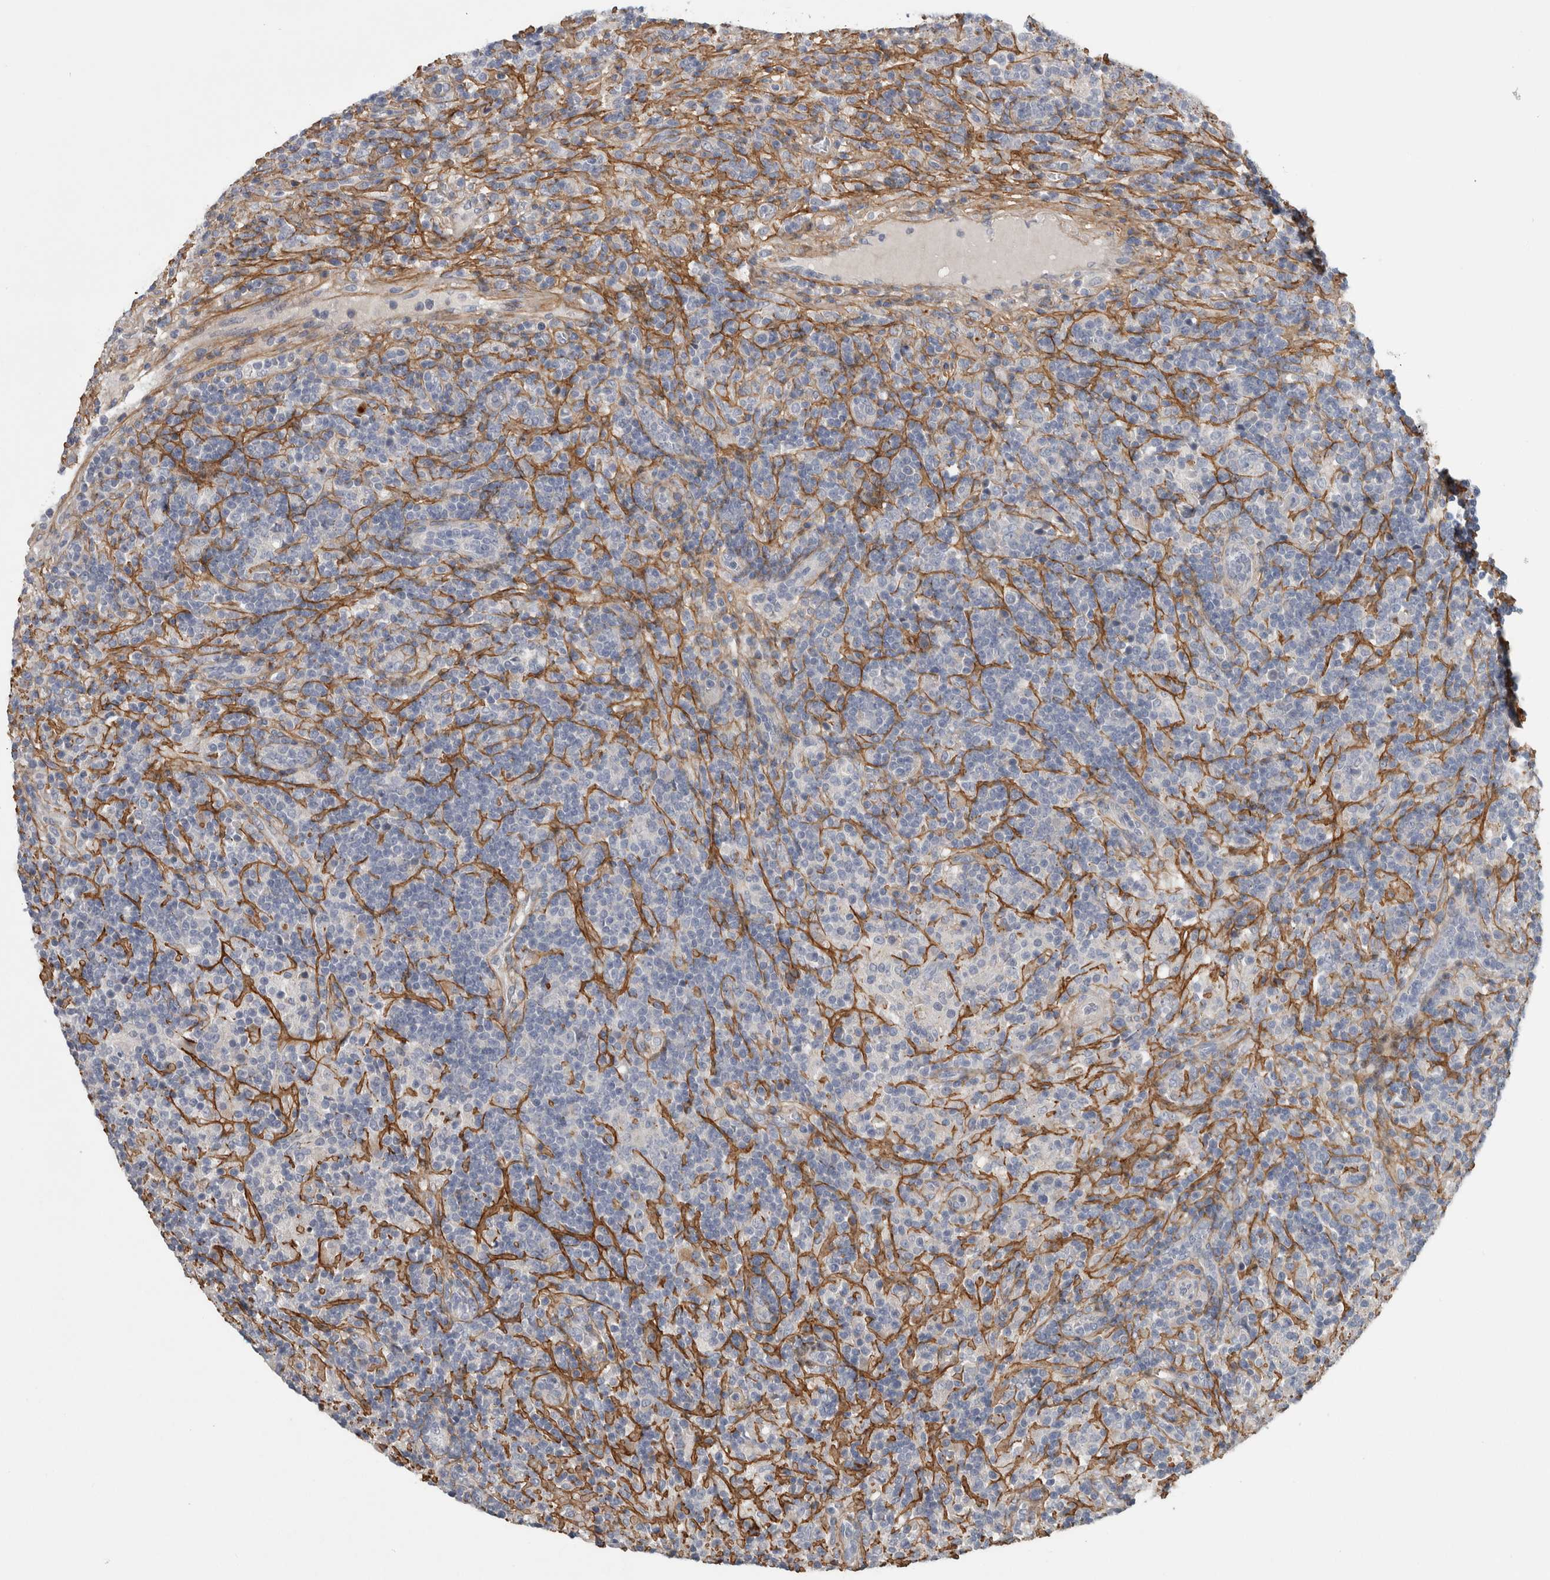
{"staining": {"intensity": "negative", "quantity": "none", "location": "none"}, "tissue": "lymphoma", "cell_type": "Tumor cells", "image_type": "cancer", "snomed": [{"axis": "morphology", "description": "Hodgkin's disease, NOS"}, {"axis": "topography", "description": "Lymph node"}], "caption": "A high-resolution image shows IHC staining of Hodgkin's disease, which exhibits no significant staining in tumor cells.", "gene": "ATXN2", "patient": {"sex": "male", "age": 70}}